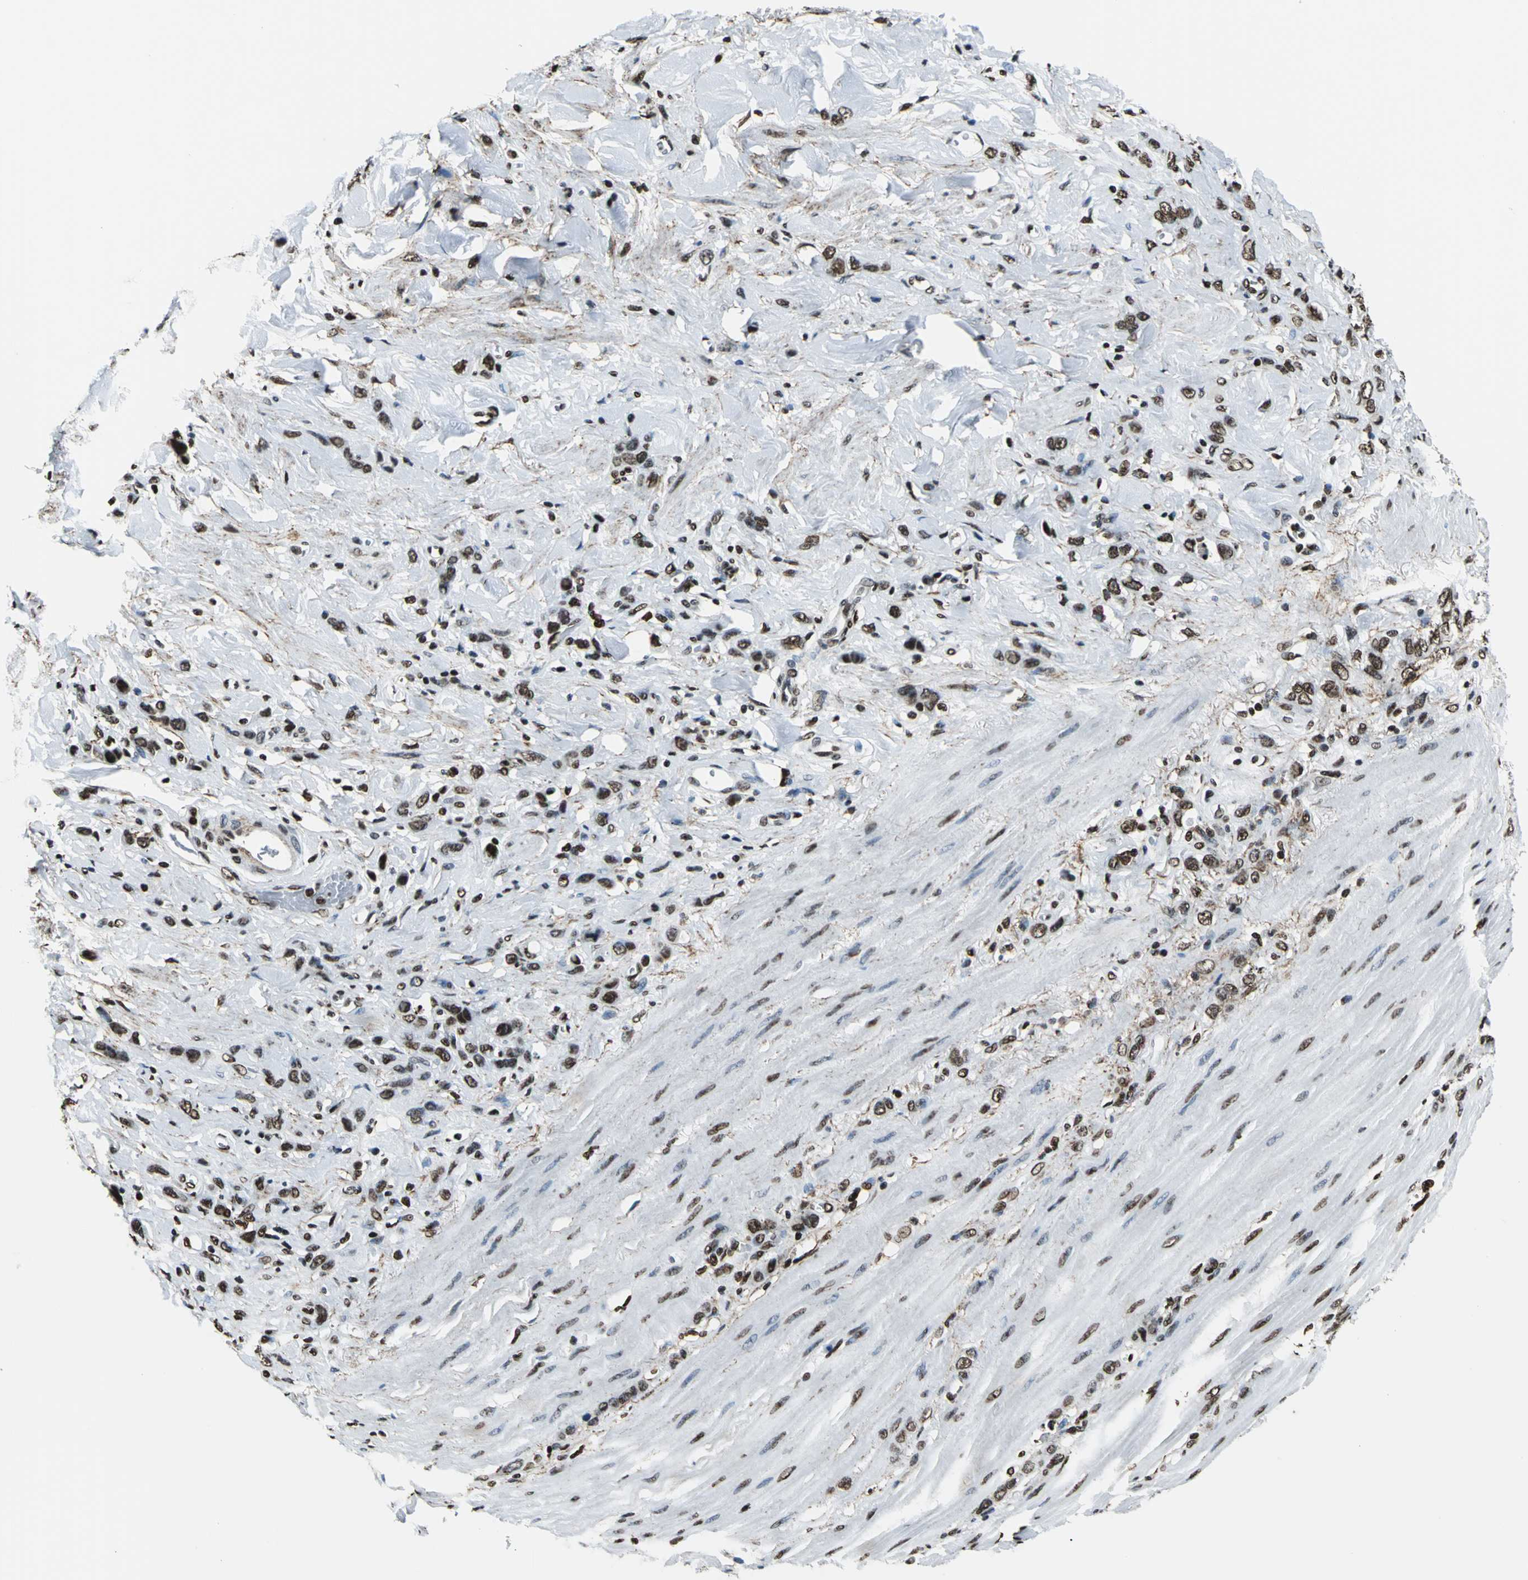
{"staining": {"intensity": "strong", "quantity": ">75%", "location": "nuclear"}, "tissue": "stomach cancer", "cell_type": "Tumor cells", "image_type": "cancer", "snomed": [{"axis": "morphology", "description": "Normal tissue, NOS"}, {"axis": "morphology", "description": "Adenocarcinoma, NOS"}, {"axis": "topography", "description": "Stomach"}], "caption": "Immunohistochemical staining of human stomach adenocarcinoma reveals high levels of strong nuclear protein staining in about >75% of tumor cells. The staining was performed using DAB, with brown indicating positive protein expression. Nuclei are stained blue with hematoxylin.", "gene": "APEX1", "patient": {"sex": "male", "age": 82}}